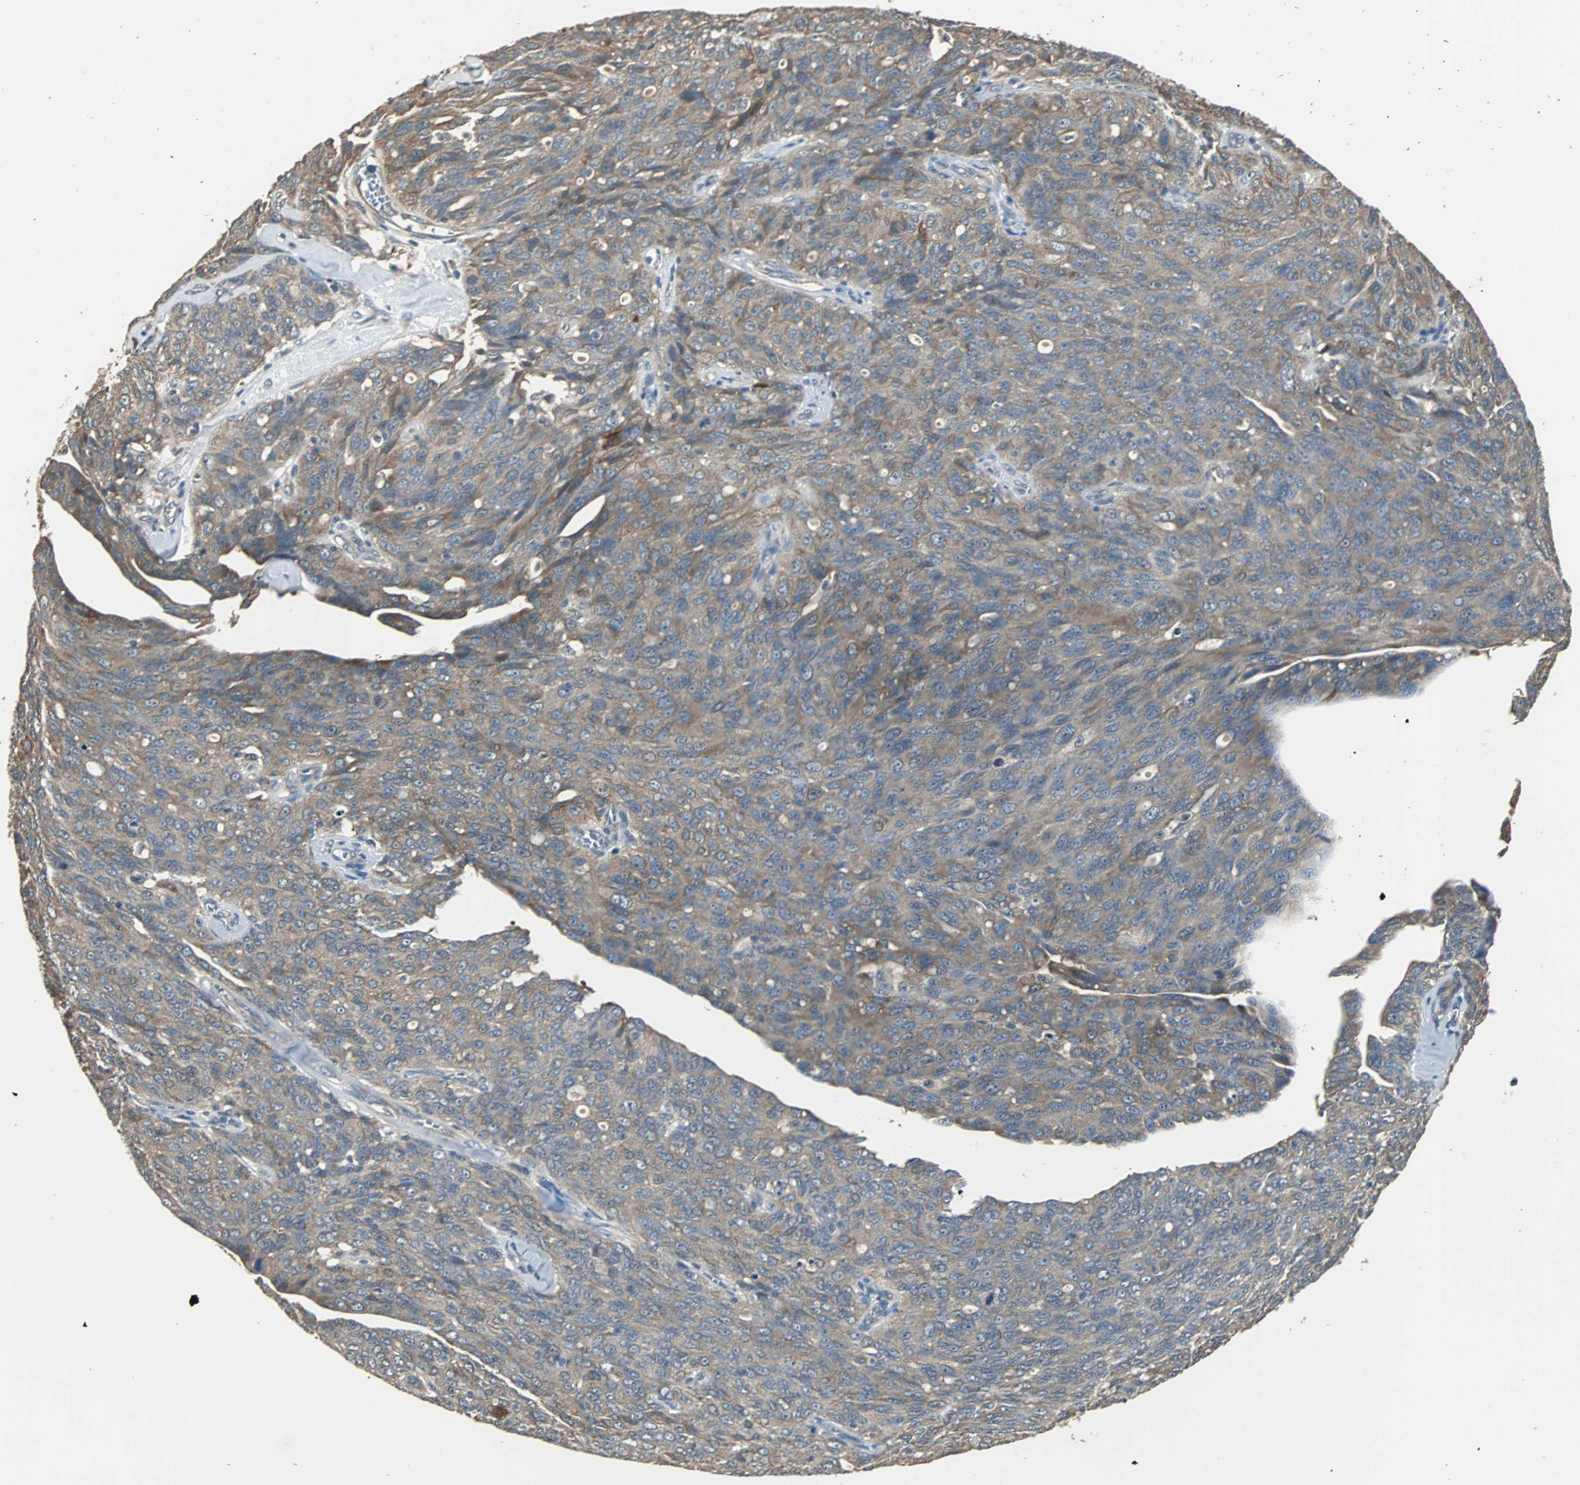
{"staining": {"intensity": "weak", "quantity": ">75%", "location": "cytoplasmic/membranous"}, "tissue": "ovarian cancer", "cell_type": "Tumor cells", "image_type": "cancer", "snomed": [{"axis": "morphology", "description": "Carcinoma, endometroid"}, {"axis": "topography", "description": "Ovary"}], "caption": "A low amount of weak cytoplasmic/membranous positivity is seen in about >75% of tumor cells in endometroid carcinoma (ovarian) tissue.", "gene": "ABHD2", "patient": {"sex": "female", "age": 60}}